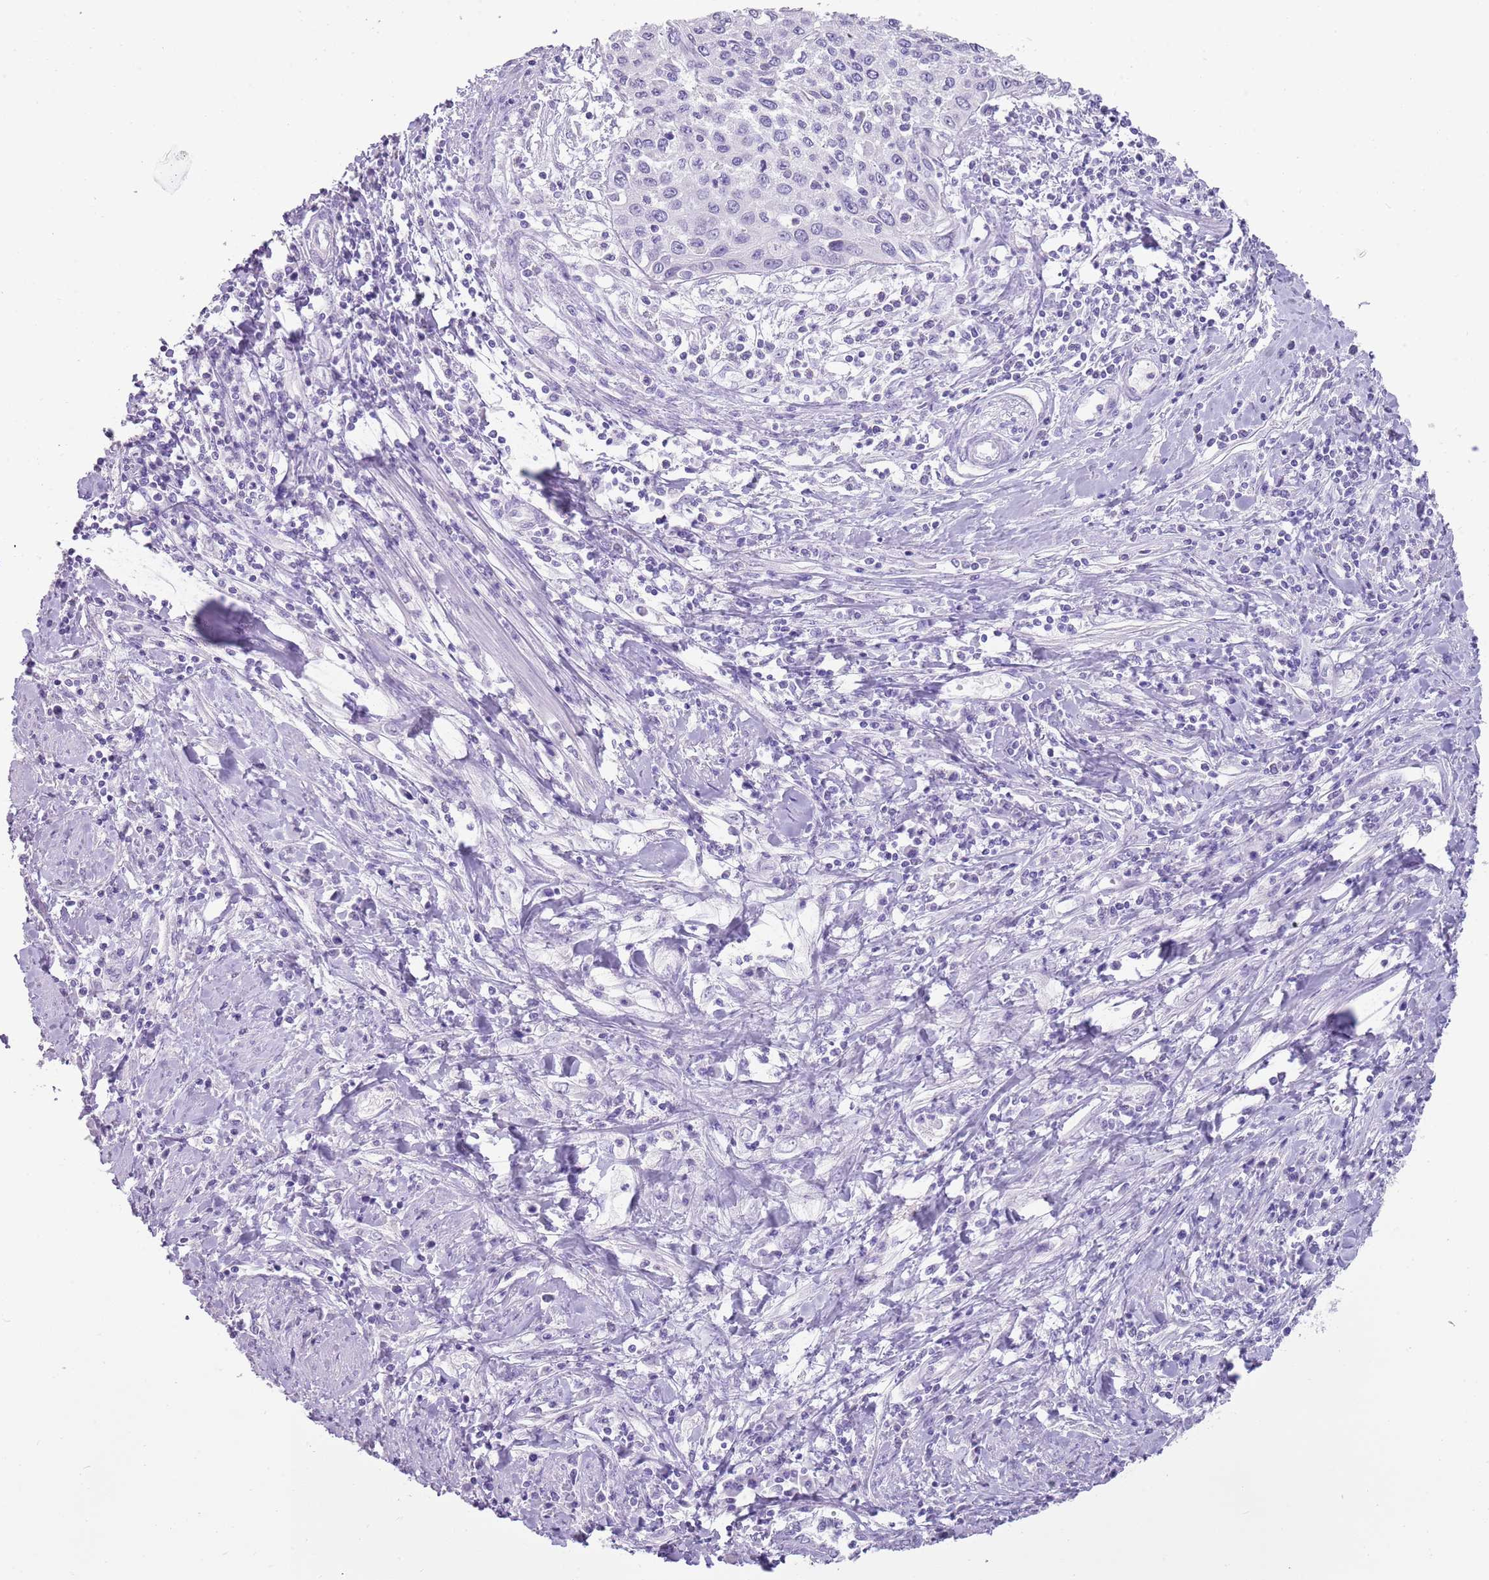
{"staining": {"intensity": "negative", "quantity": "none", "location": "none"}, "tissue": "cervical cancer", "cell_type": "Tumor cells", "image_type": "cancer", "snomed": [{"axis": "morphology", "description": "Squamous cell carcinoma, NOS"}, {"axis": "topography", "description": "Cervix"}], "caption": "Micrograph shows no protein expression in tumor cells of squamous cell carcinoma (cervical) tissue.", "gene": "NBPF3", "patient": {"sex": "female", "age": 32}}